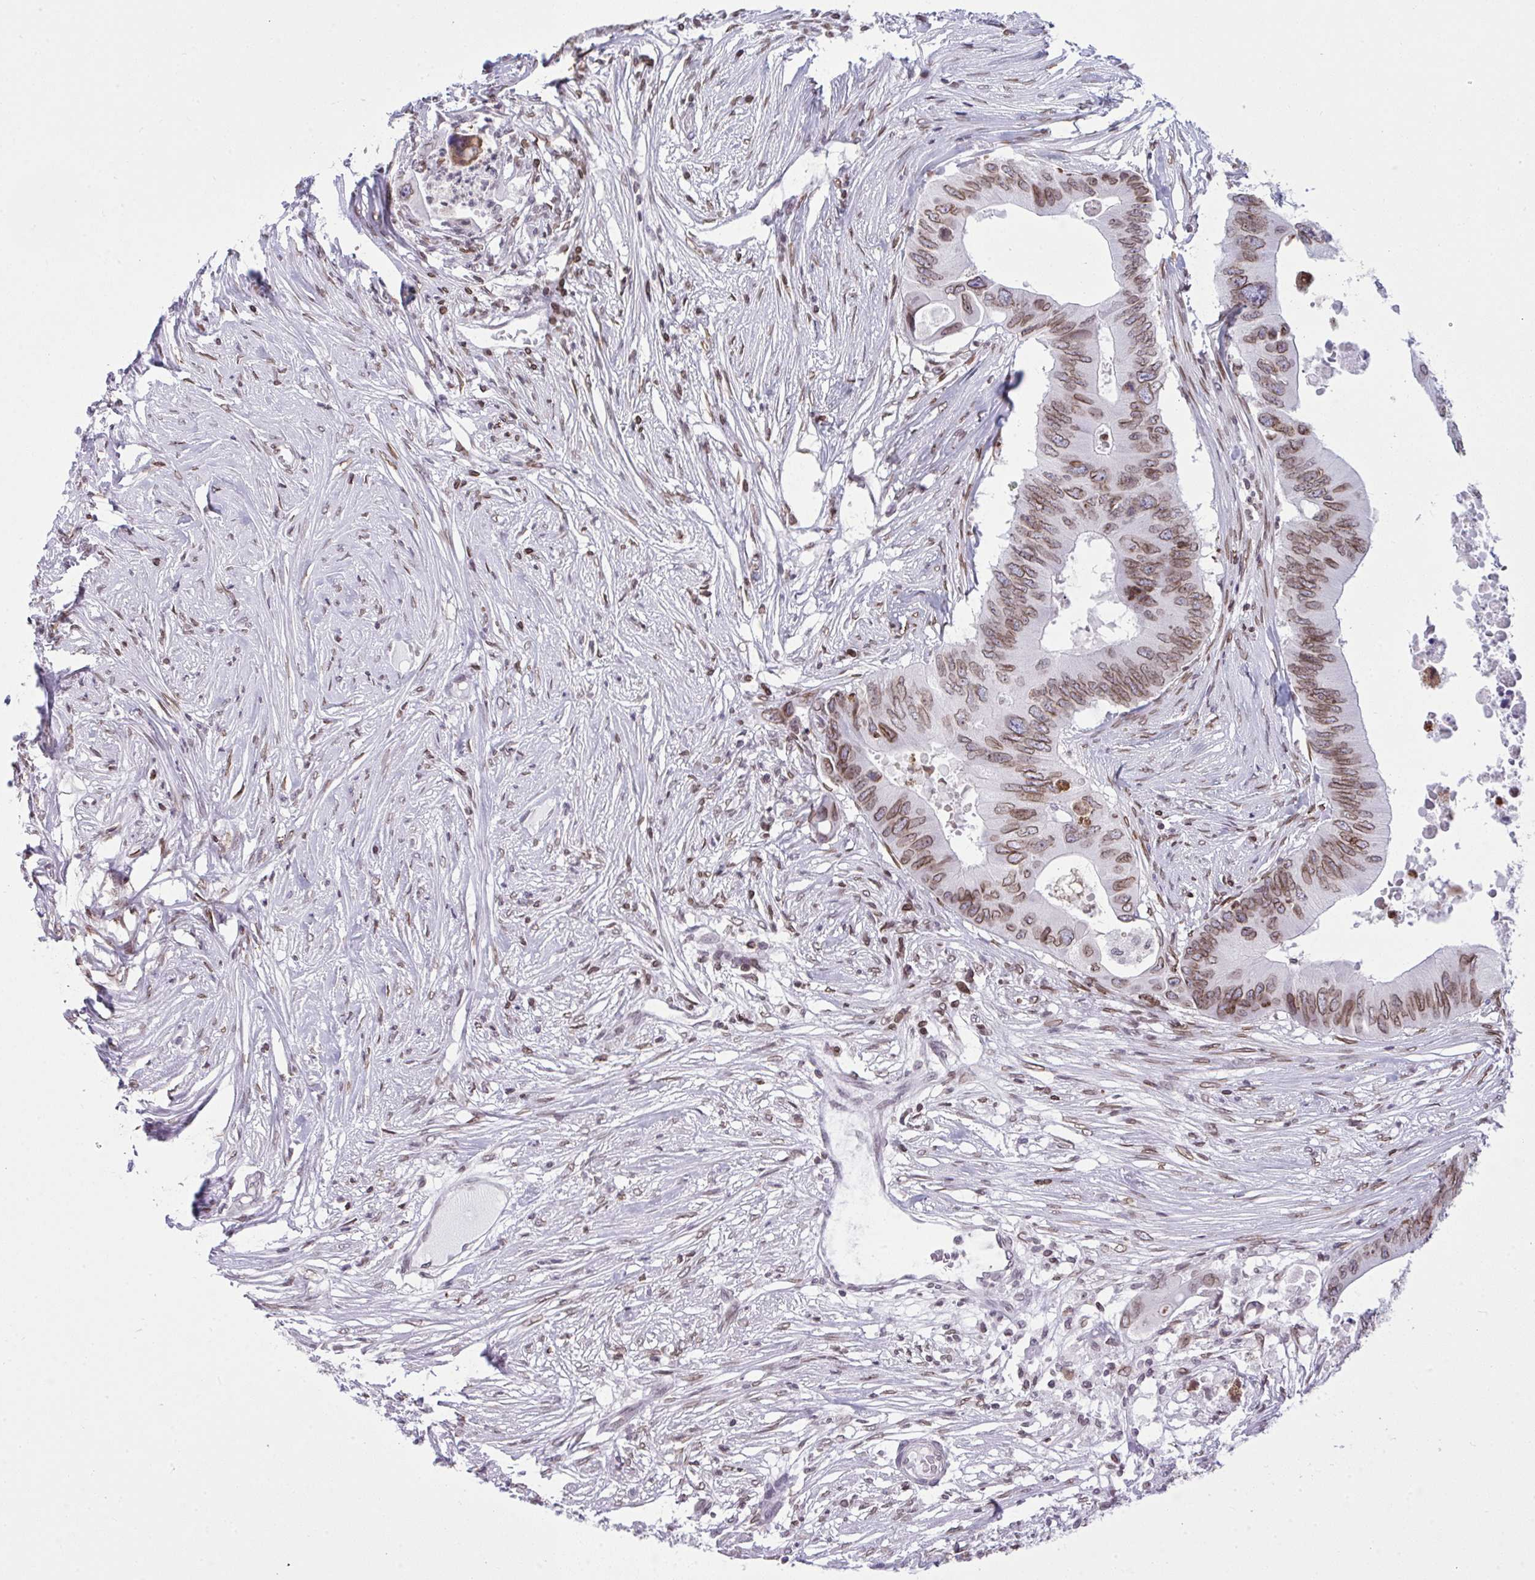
{"staining": {"intensity": "moderate", "quantity": ">75%", "location": "cytoplasmic/membranous,nuclear"}, "tissue": "colorectal cancer", "cell_type": "Tumor cells", "image_type": "cancer", "snomed": [{"axis": "morphology", "description": "Adenocarcinoma, NOS"}, {"axis": "topography", "description": "Colon"}], "caption": "The histopathology image demonstrates a brown stain indicating the presence of a protein in the cytoplasmic/membranous and nuclear of tumor cells in colorectal cancer. (Brightfield microscopy of DAB IHC at high magnification).", "gene": "LMNB2", "patient": {"sex": "male", "age": 71}}